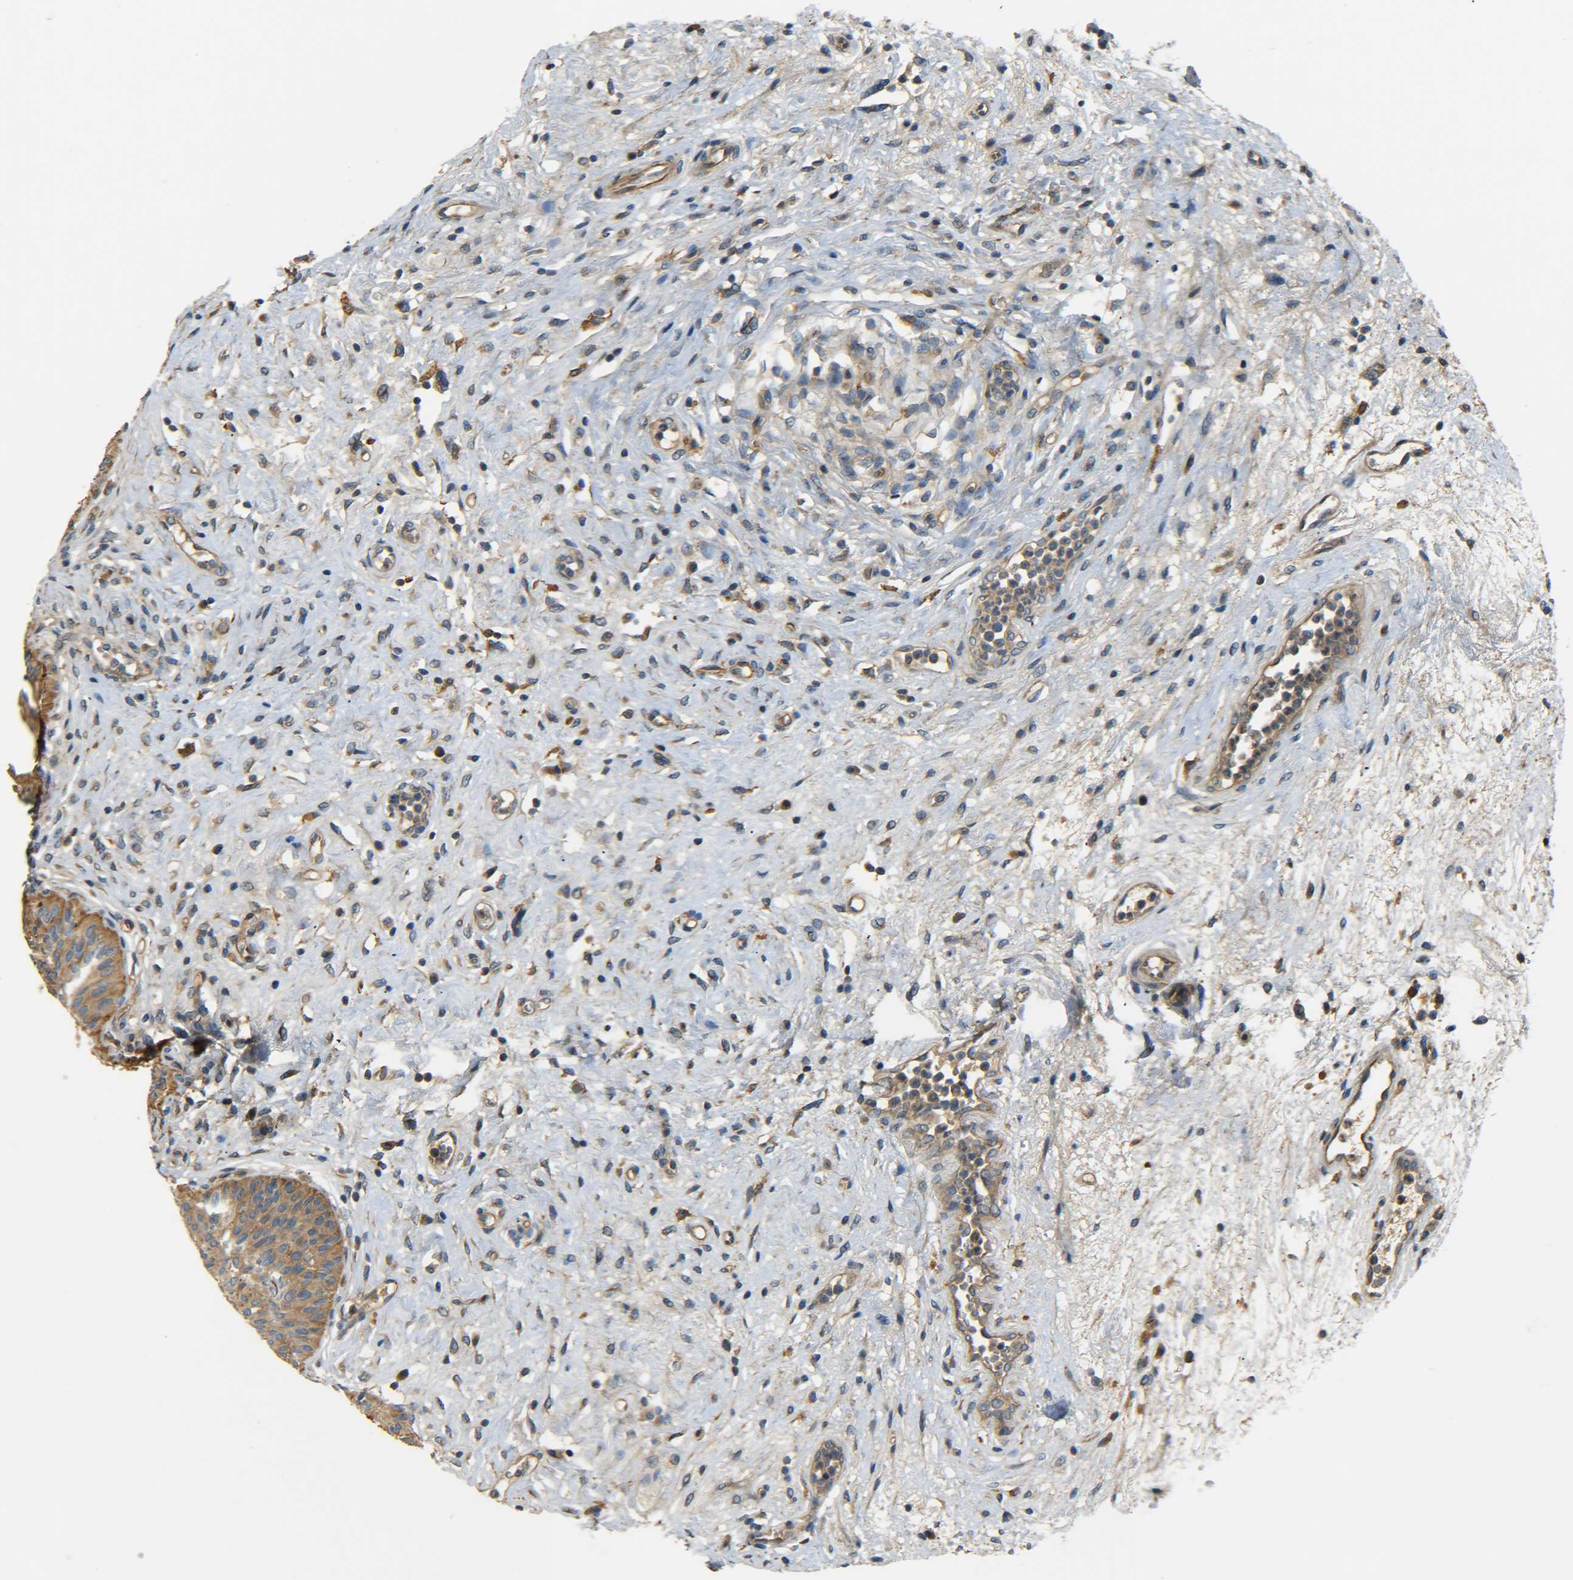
{"staining": {"intensity": "moderate", "quantity": ">75%", "location": "cytoplasmic/membranous"}, "tissue": "urinary bladder", "cell_type": "Urothelial cells", "image_type": "normal", "snomed": [{"axis": "morphology", "description": "Normal tissue, NOS"}, {"axis": "topography", "description": "Urinary bladder"}], "caption": "A medium amount of moderate cytoplasmic/membranous expression is present in approximately >75% of urothelial cells in benign urinary bladder.", "gene": "LRCH3", "patient": {"sex": "male", "age": 46}}